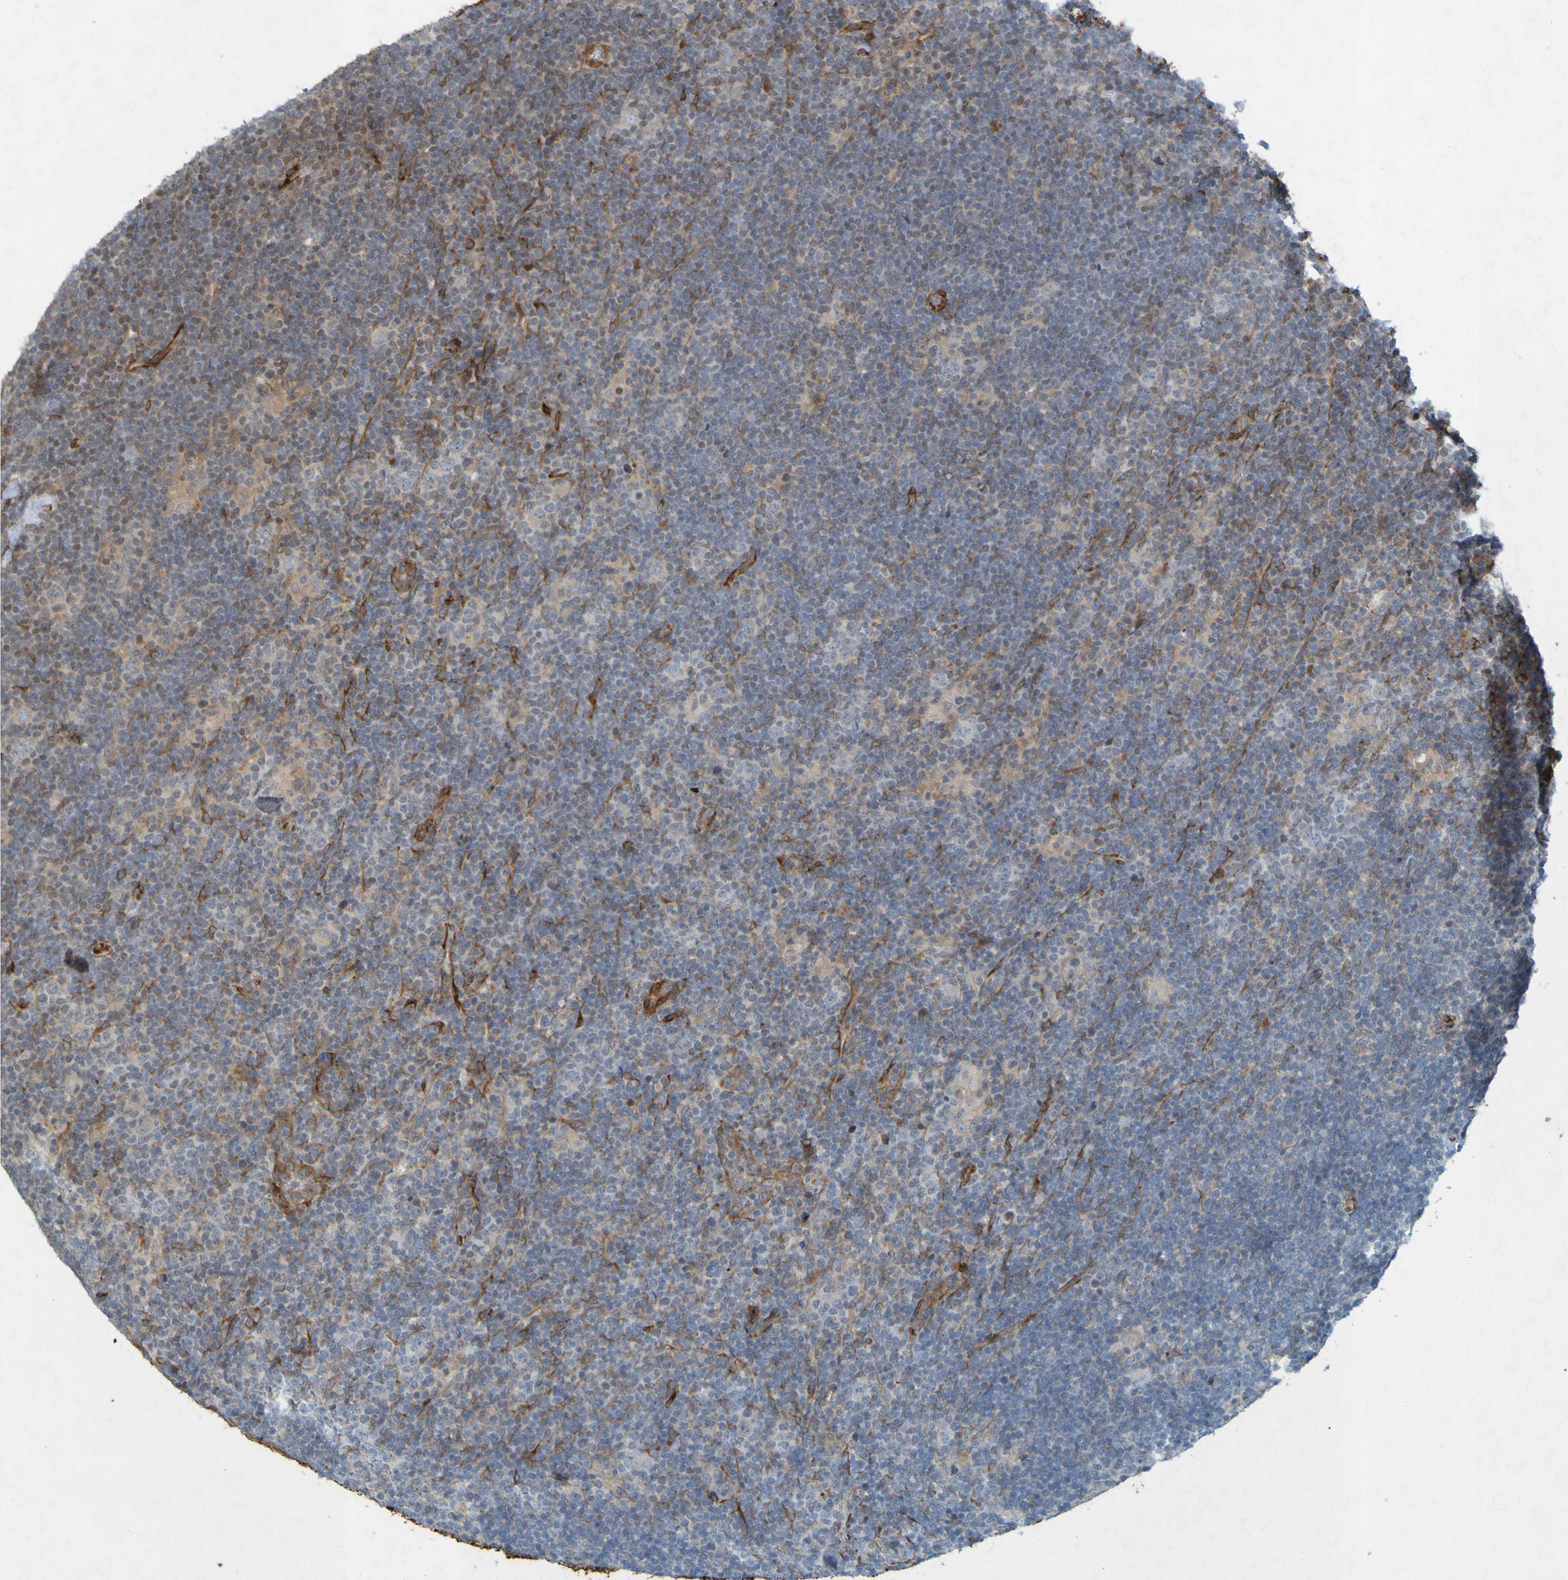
{"staining": {"intensity": "negative", "quantity": "none", "location": "none"}, "tissue": "lymphoma", "cell_type": "Tumor cells", "image_type": "cancer", "snomed": [{"axis": "morphology", "description": "Hodgkin's disease, NOS"}, {"axis": "topography", "description": "Lymph node"}], "caption": "The photomicrograph exhibits no staining of tumor cells in lymphoma. Brightfield microscopy of immunohistochemistry (IHC) stained with DAB (brown) and hematoxylin (blue), captured at high magnification.", "gene": "GUCY1A1", "patient": {"sex": "female", "age": 57}}